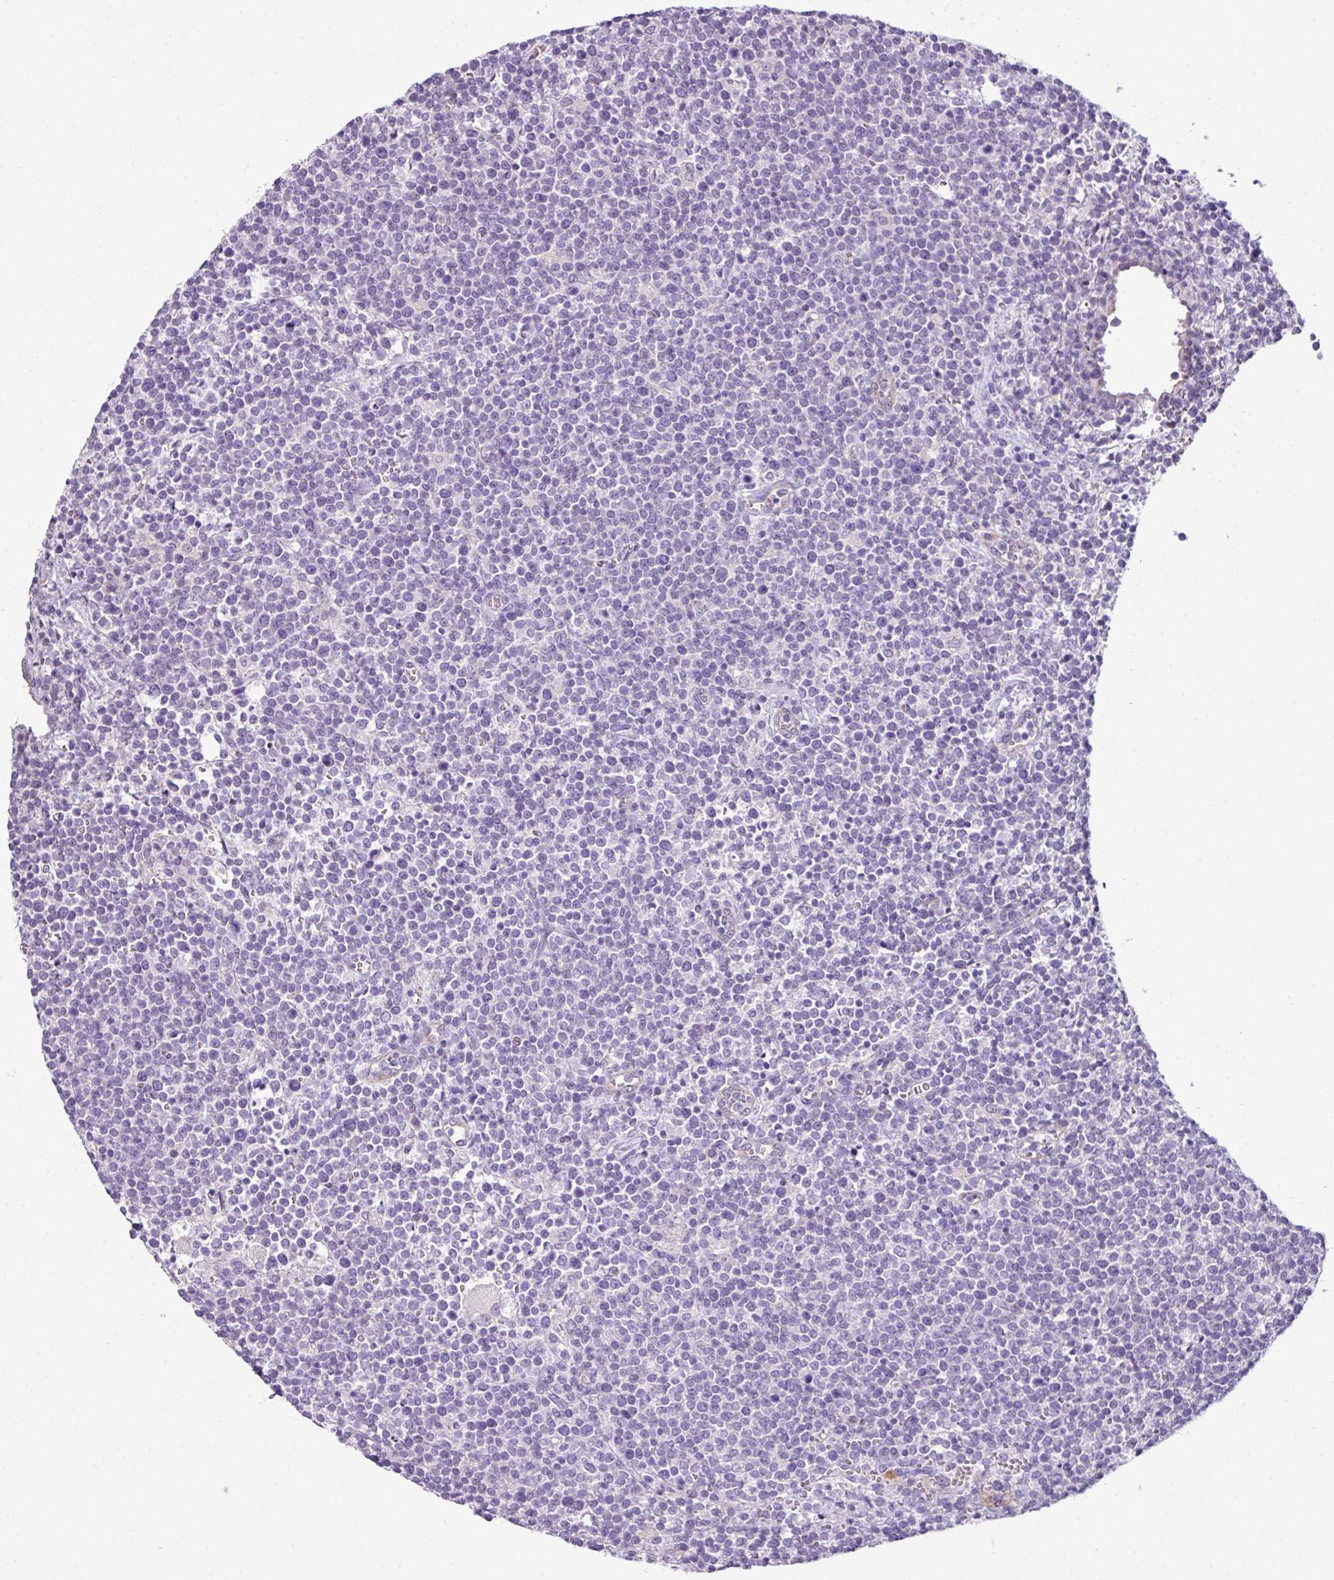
{"staining": {"intensity": "negative", "quantity": "none", "location": "none"}, "tissue": "lymphoma", "cell_type": "Tumor cells", "image_type": "cancer", "snomed": [{"axis": "morphology", "description": "Malignant lymphoma, non-Hodgkin's type, High grade"}, {"axis": "topography", "description": "Lymph node"}], "caption": "Malignant lymphoma, non-Hodgkin's type (high-grade) was stained to show a protein in brown. There is no significant positivity in tumor cells.", "gene": "TMEM178B", "patient": {"sex": "male", "age": 61}}